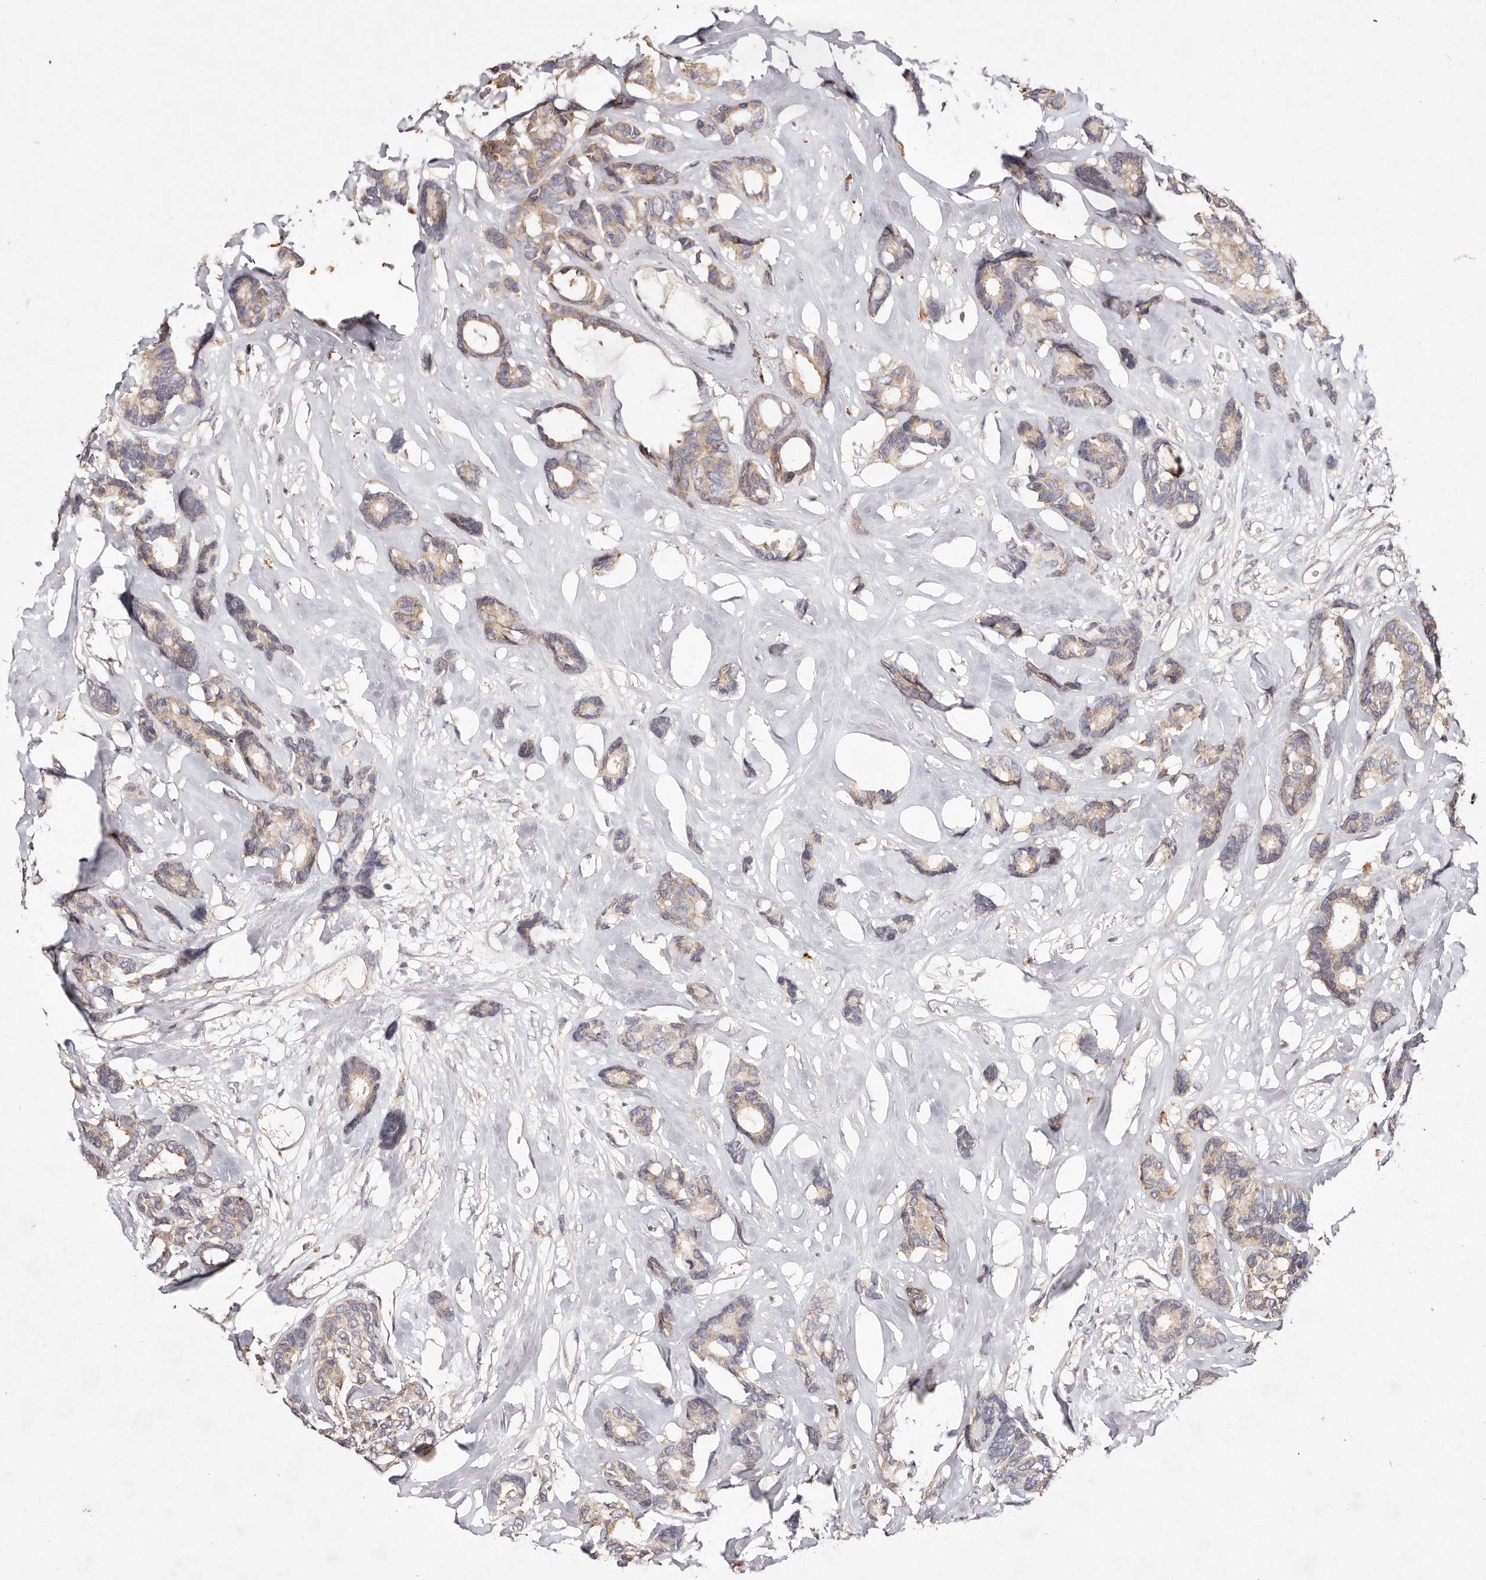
{"staining": {"intensity": "weak", "quantity": ">75%", "location": "cytoplasmic/membranous"}, "tissue": "breast cancer", "cell_type": "Tumor cells", "image_type": "cancer", "snomed": [{"axis": "morphology", "description": "Duct carcinoma"}, {"axis": "topography", "description": "Breast"}], "caption": "Brown immunohistochemical staining in human intraductal carcinoma (breast) shows weak cytoplasmic/membranous positivity in approximately >75% of tumor cells. Using DAB (3,3'-diaminobenzidine) (brown) and hematoxylin (blue) stains, captured at high magnification using brightfield microscopy.", "gene": "TSC2", "patient": {"sex": "female", "age": 87}}